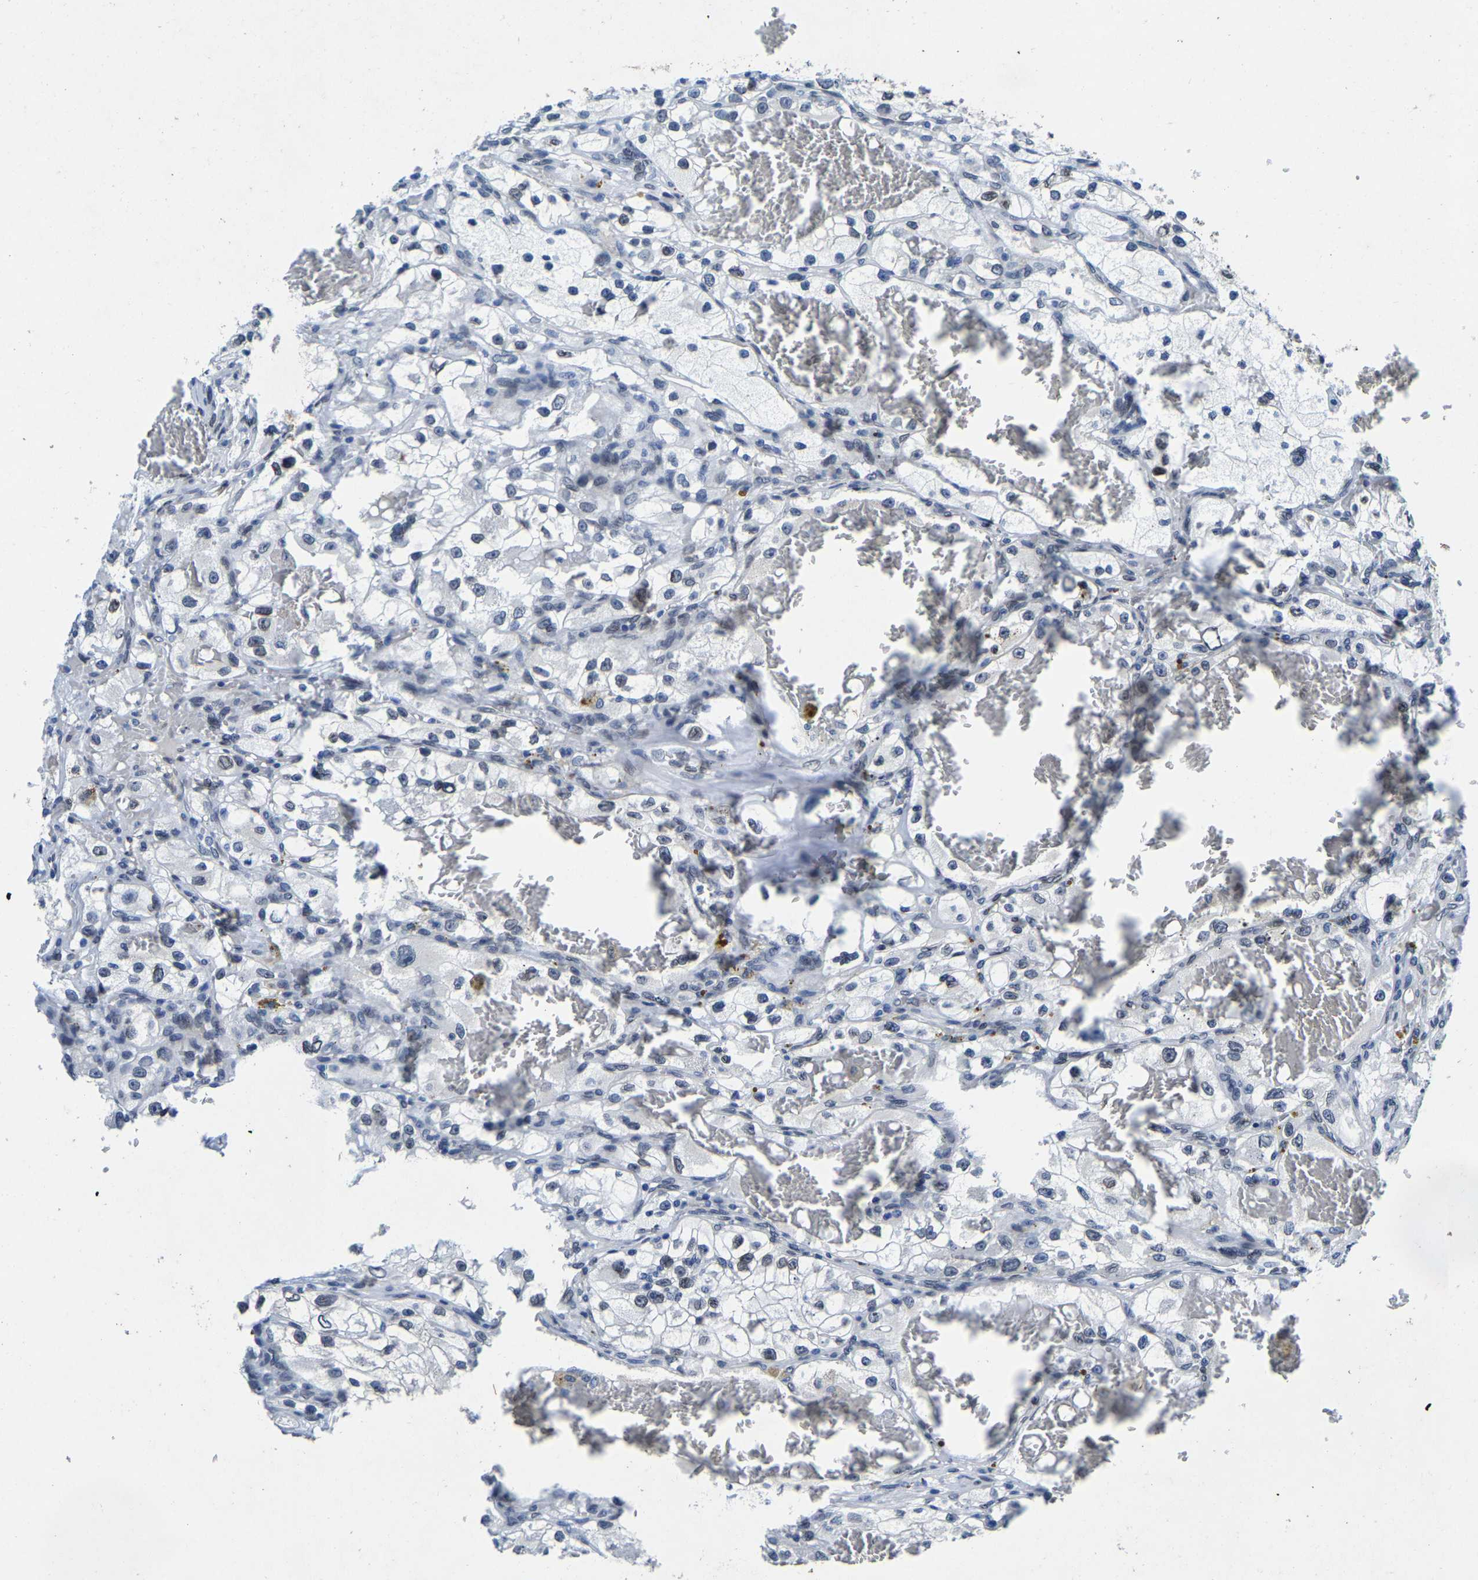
{"staining": {"intensity": "negative", "quantity": "none", "location": "none"}, "tissue": "renal cancer", "cell_type": "Tumor cells", "image_type": "cancer", "snomed": [{"axis": "morphology", "description": "Adenocarcinoma, NOS"}, {"axis": "topography", "description": "Kidney"}], "caption": "The photomicrograph demonstrates no significant staining in tumor cells of renal adenocarcinoma.", "gene": "UBN2", "patient": {"sex": "female", "age": 57}}